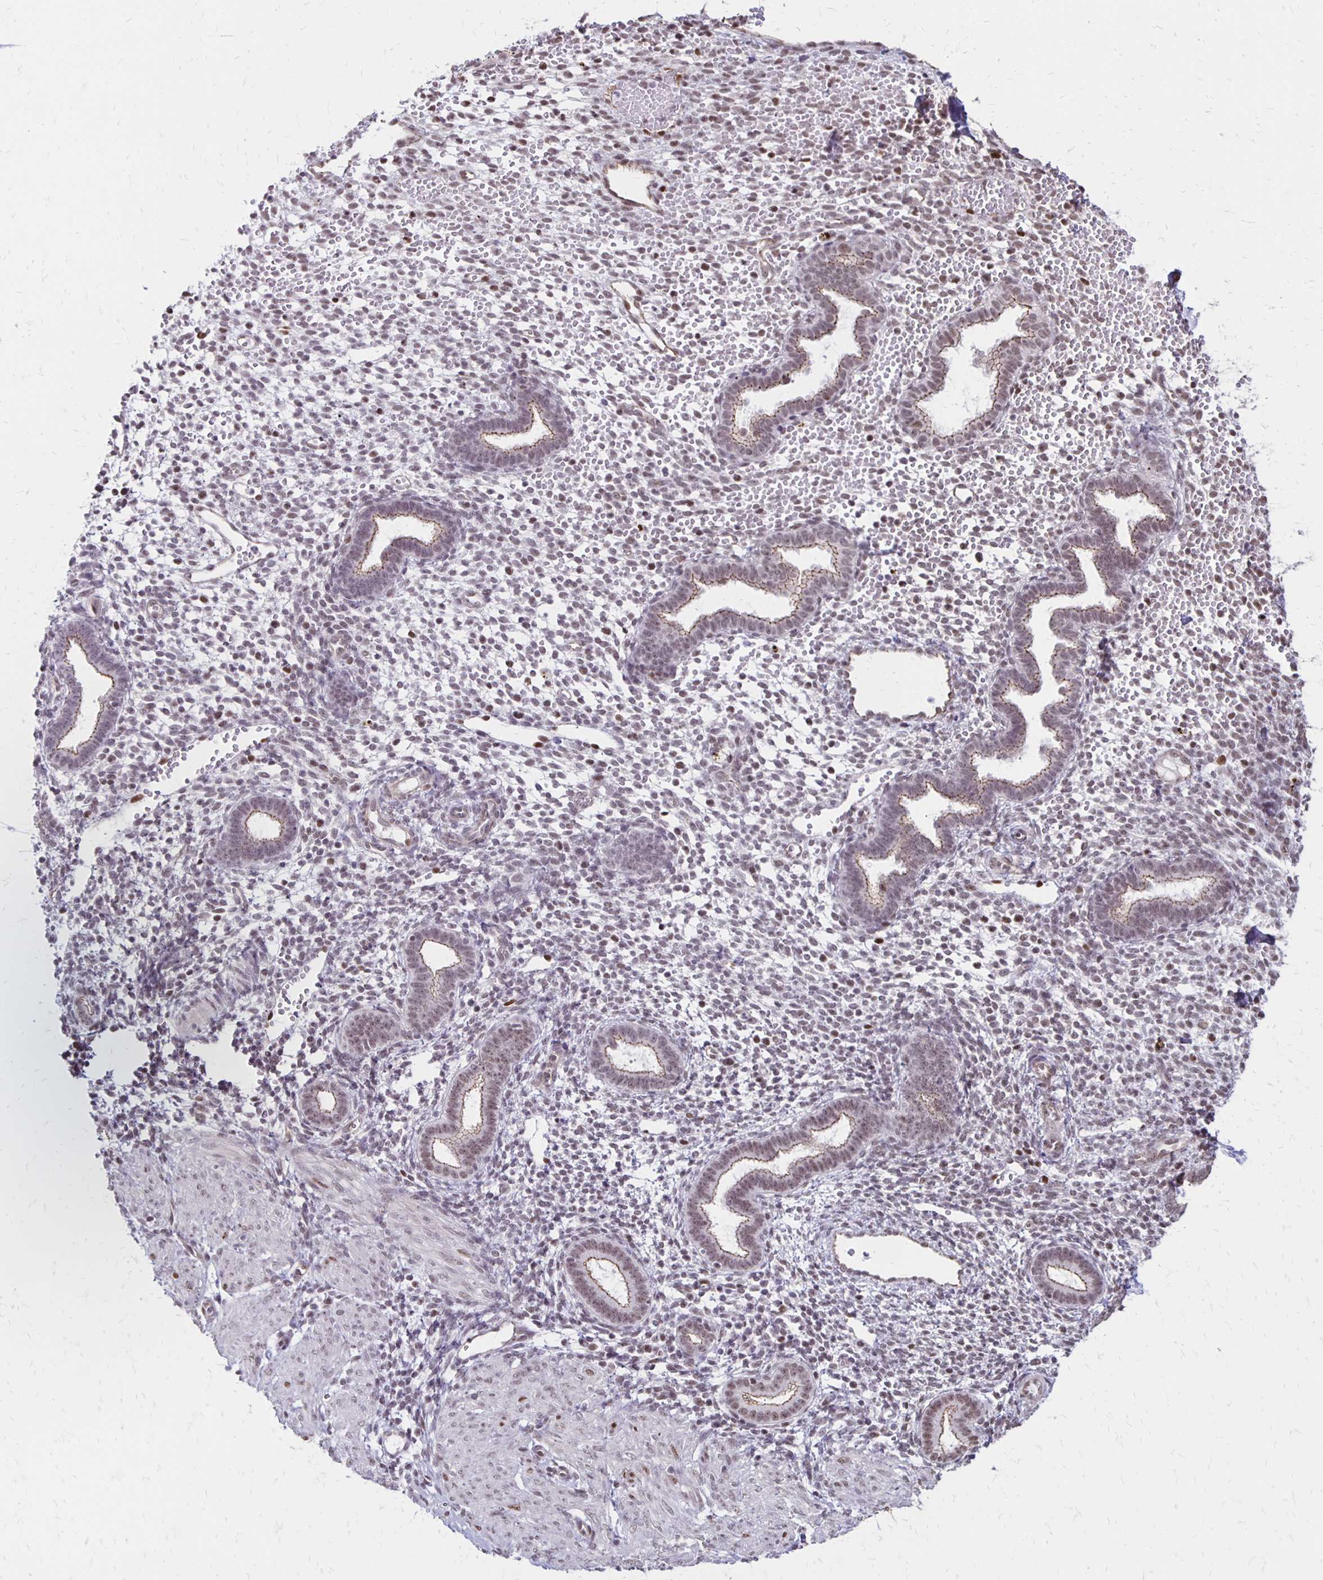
{"staining": {"intensity": "weak", "quantity": "25%-75%", "location": "nuclear"}, "tissue": "endometrium", "cell_type": "Cells in endometrial stroma", "image_type": "normal", "snomed": [{"axis": "morphology", "description": "Normal tissue, NOS"}, {"axis": "topography", "description": "Endometrium"}], "caption": "Immunohistochemistry (IHC) photomicrograph of unremarkable human endometrium stained for a protein (brown), which shows low levels of weak nuclear positivity in about 25%-75% of cells in endometrial stroma.", "gene": "DDB2", "patient": {"sex": "female", "age": 36}}